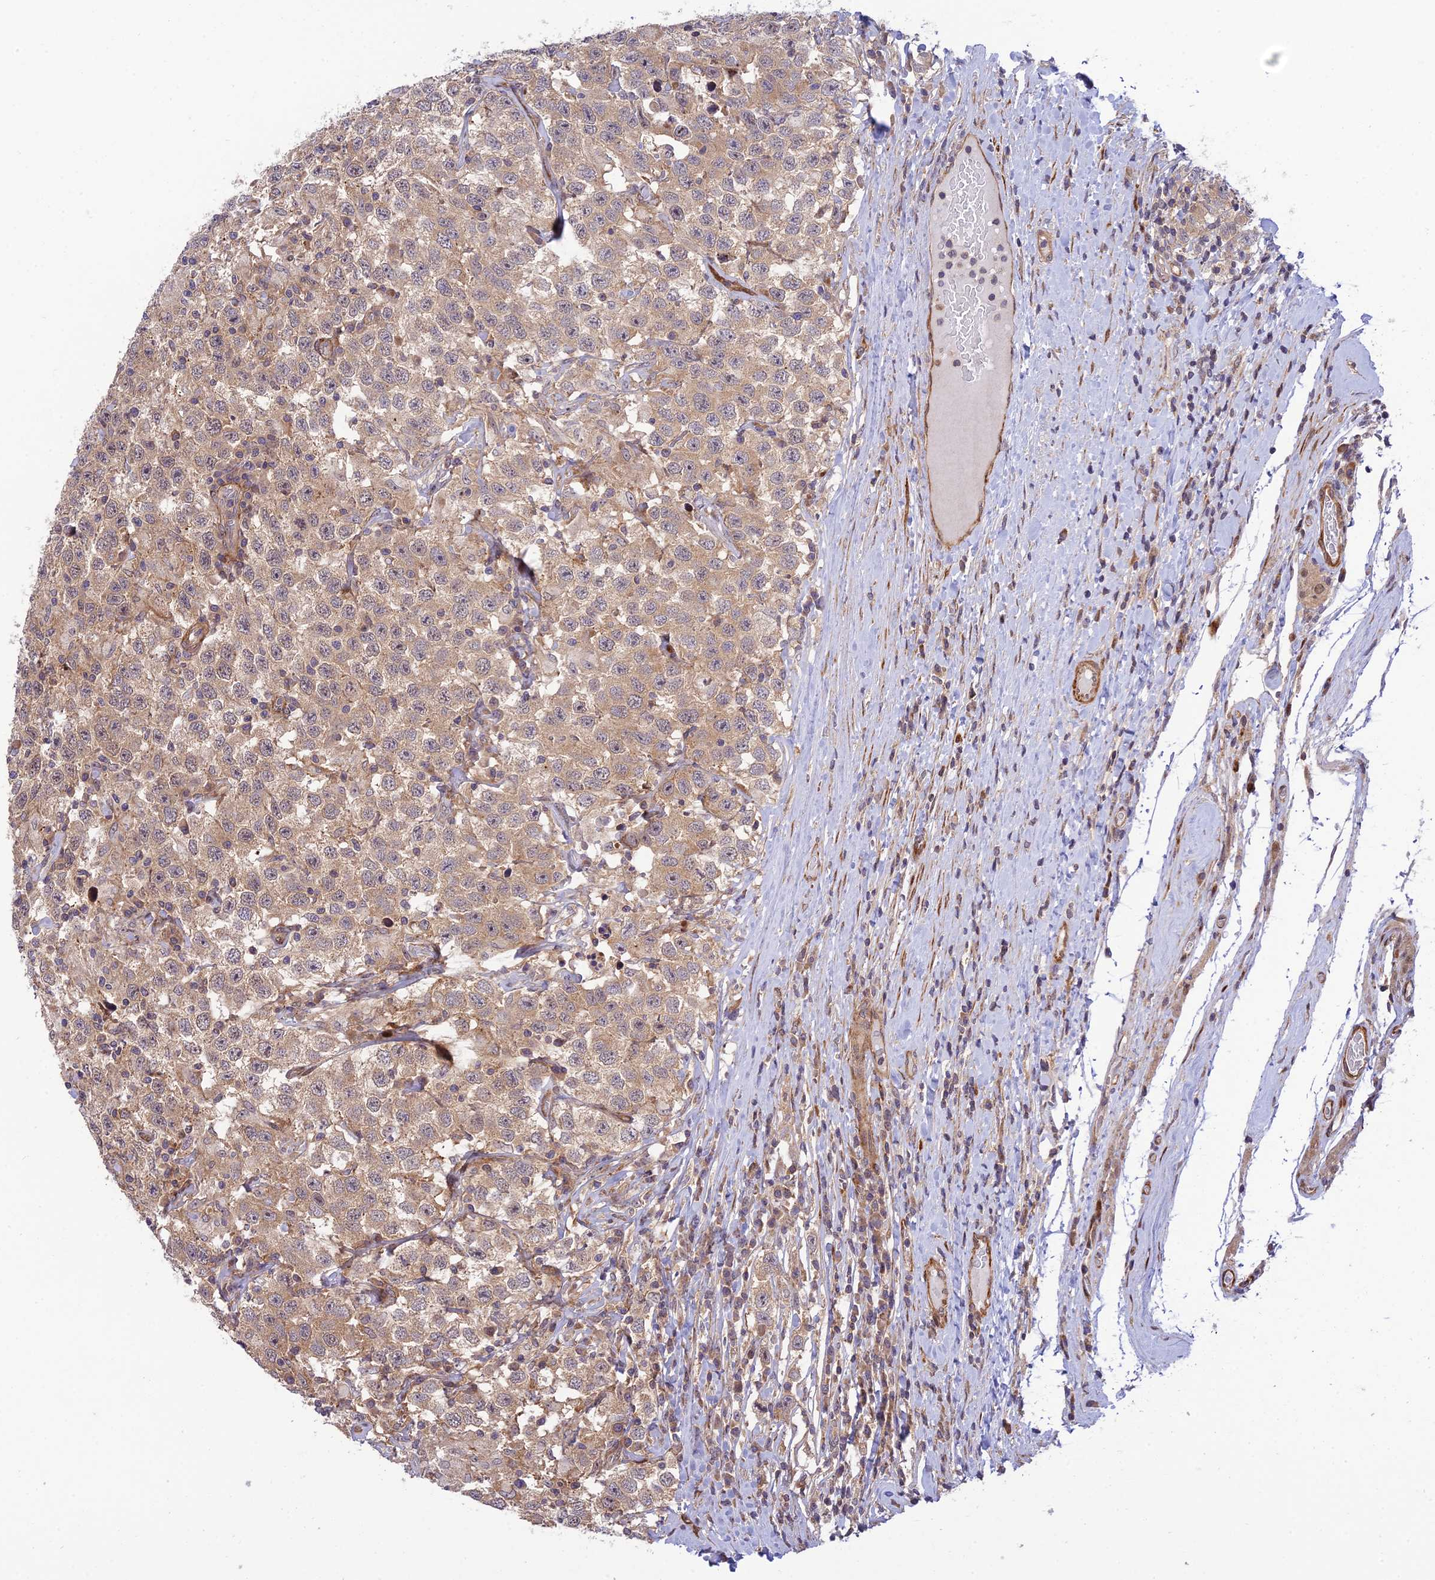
{"staining": {"intensity": "weak", "quantity": ">75%", "location": "cytoplasmic/membranous,nuclear"}, "tissue": "testis cancer", "cell_type": "Tumor cells", "image_type": "cancer", "snomed": [{"axis": "morphology", "description": "Seminoma, NOS"}, {"axis": "topography", "description": "Testis"}], "caption": "Immunohistochemical staining of human testis cancer (seminoma) displays weak cytoplasmic/membranous and nuclear protein positivity in approximately >75% of tumor cells.", "gene": "ZNF584", "patient": {"sex": "male", "age": 41}}